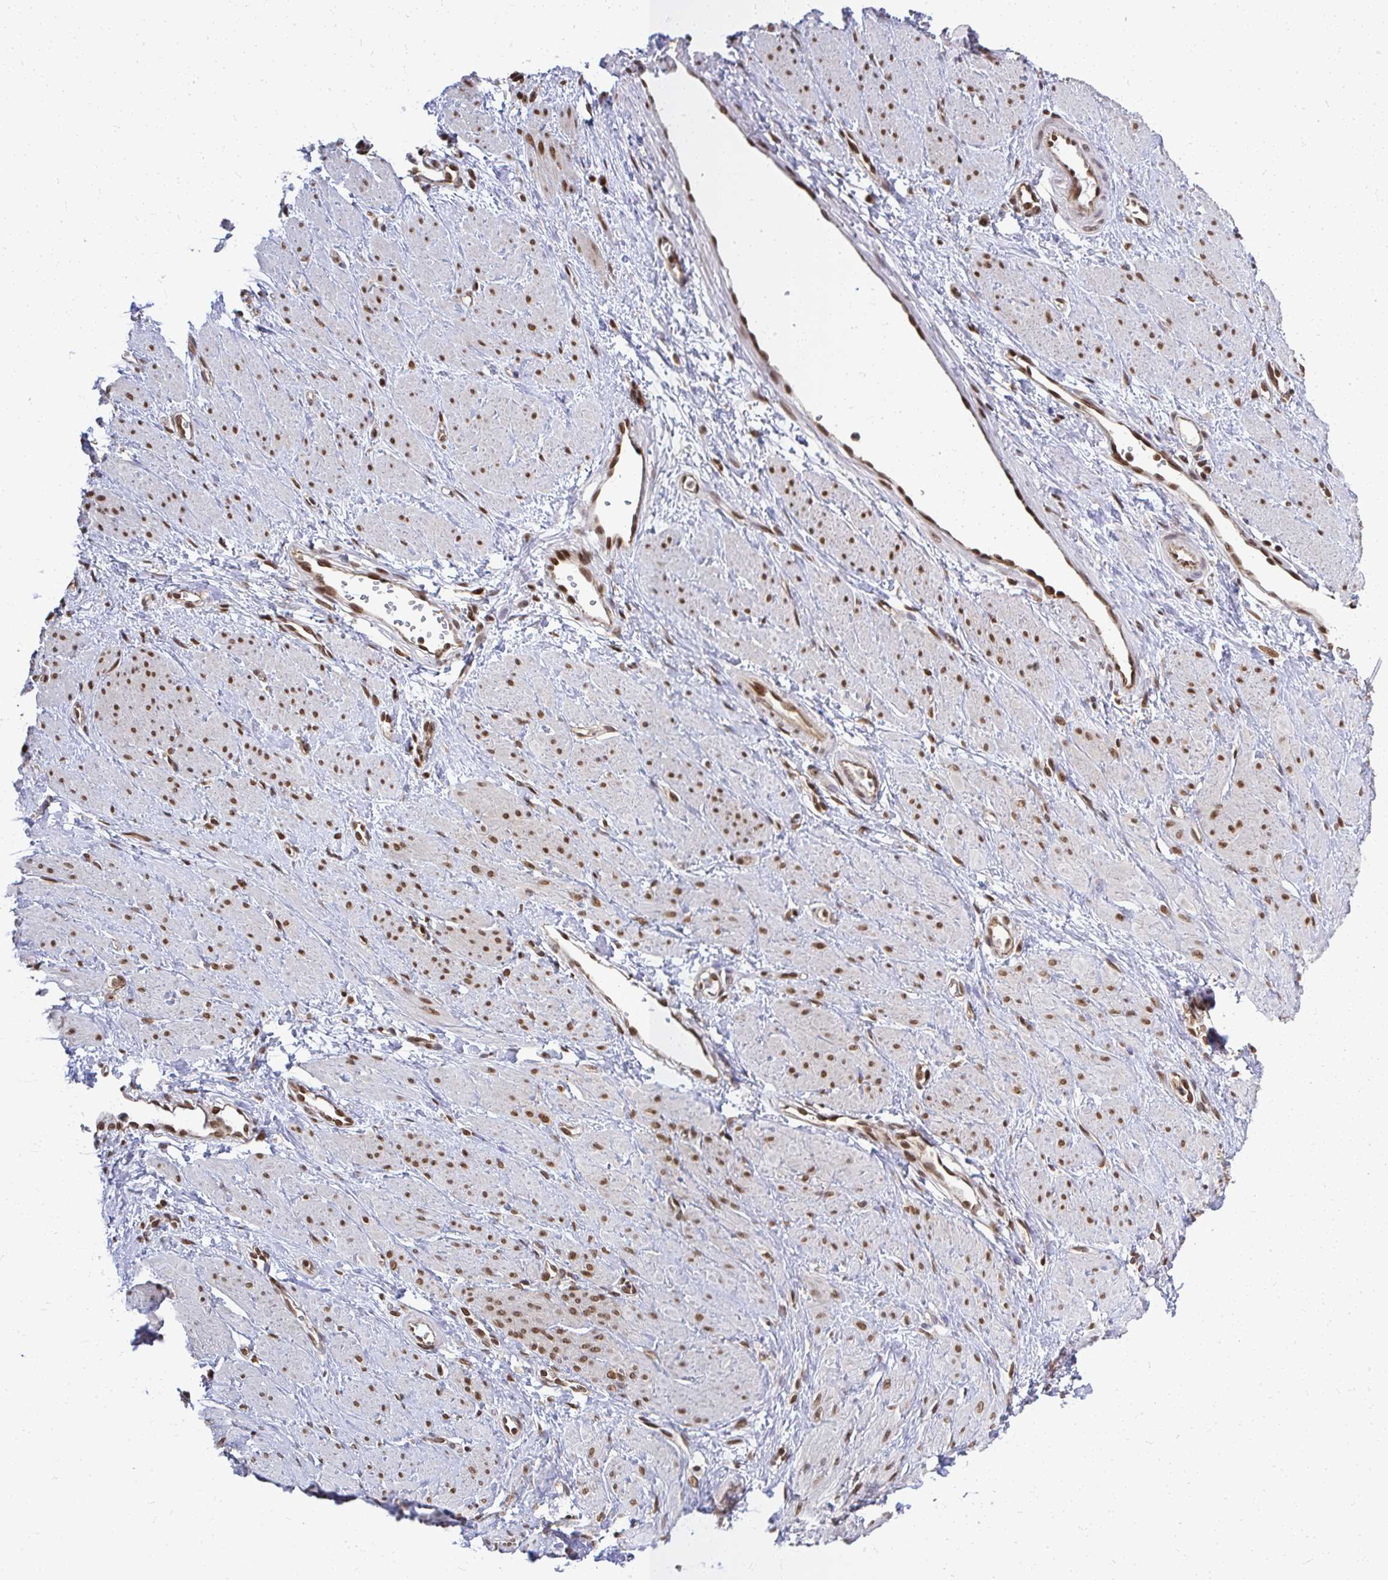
{"staining": {"intensity": "moderate", "quantity": "25%-75%", "location": "nuclear"}, "tissue": "smooth muscle", "cell_type": "Smooth muscle cells", "image_type": "normal", "snomed": [{"axis": "morphology", "description": "Normal tissue, NOS"}, {"axis": "topography", "description": "Smooth muscle"}, {"axis": "topography", "description": "Uterus"}], "caption": "This is a histology image of IHC staining of benign smooth muscle, which shows moderate positivity in the nuclear of smooth muscle cells.", "gene": "XPO1", "patient": {"sex": "female", "age": 39}}